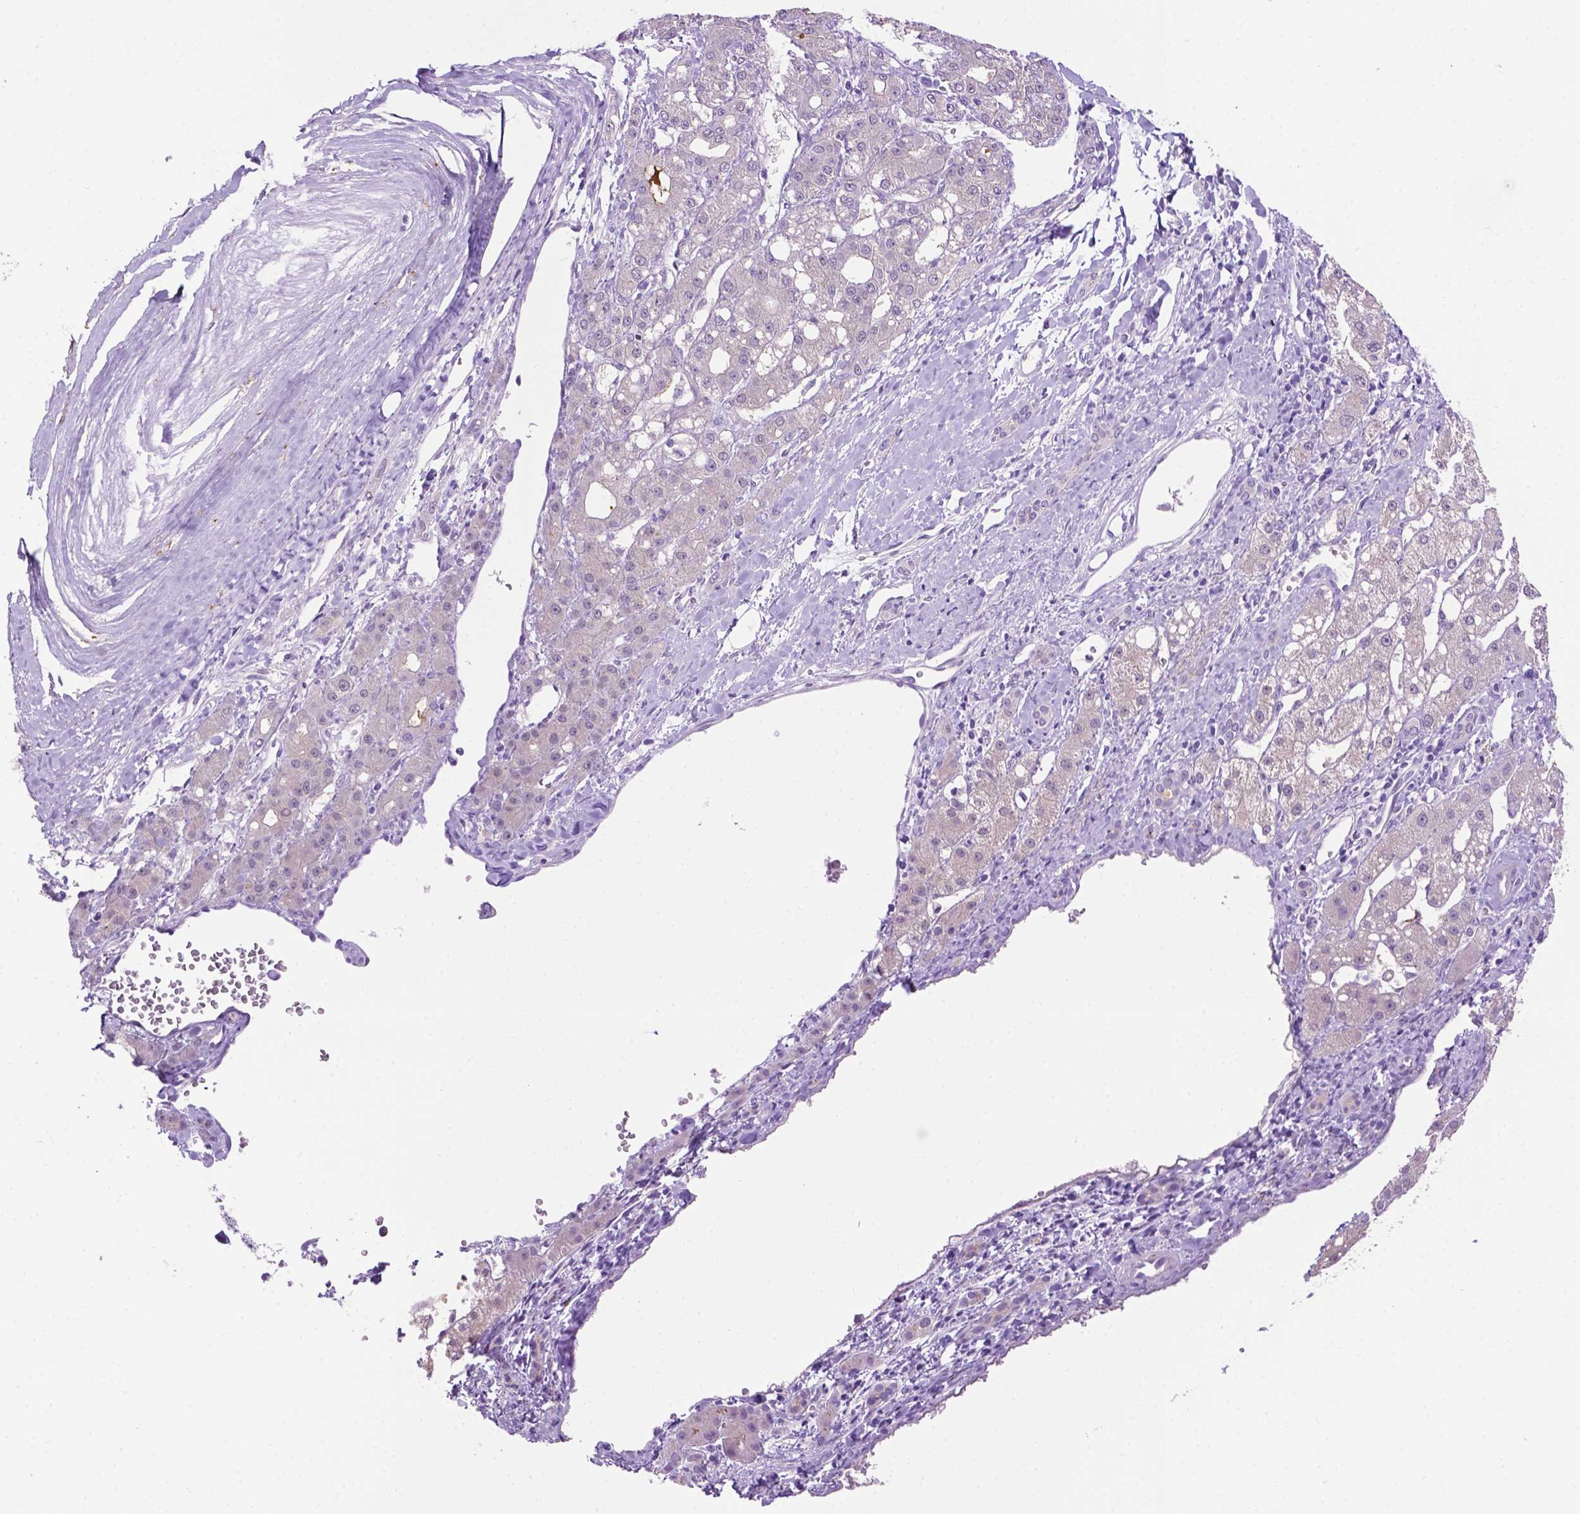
{"staining": {"intensity": "negative", "quantity": "none", "location": "none"}, "tissue": "liver cancer", "cell_type": "Tumor cells", "image_type": "cancer", "snomed": [{"axis": "morphology", "description": "Carcinoma, Hepatocellular, NOS"}, {"axis": "topography", "description": "Liver"}], "caption": "This is an immunohistochemistry image of human liver cancer. There is no expression in tumor cells.", "gene": "MMP27", "patient": {"sex": "male", "age": 67}}